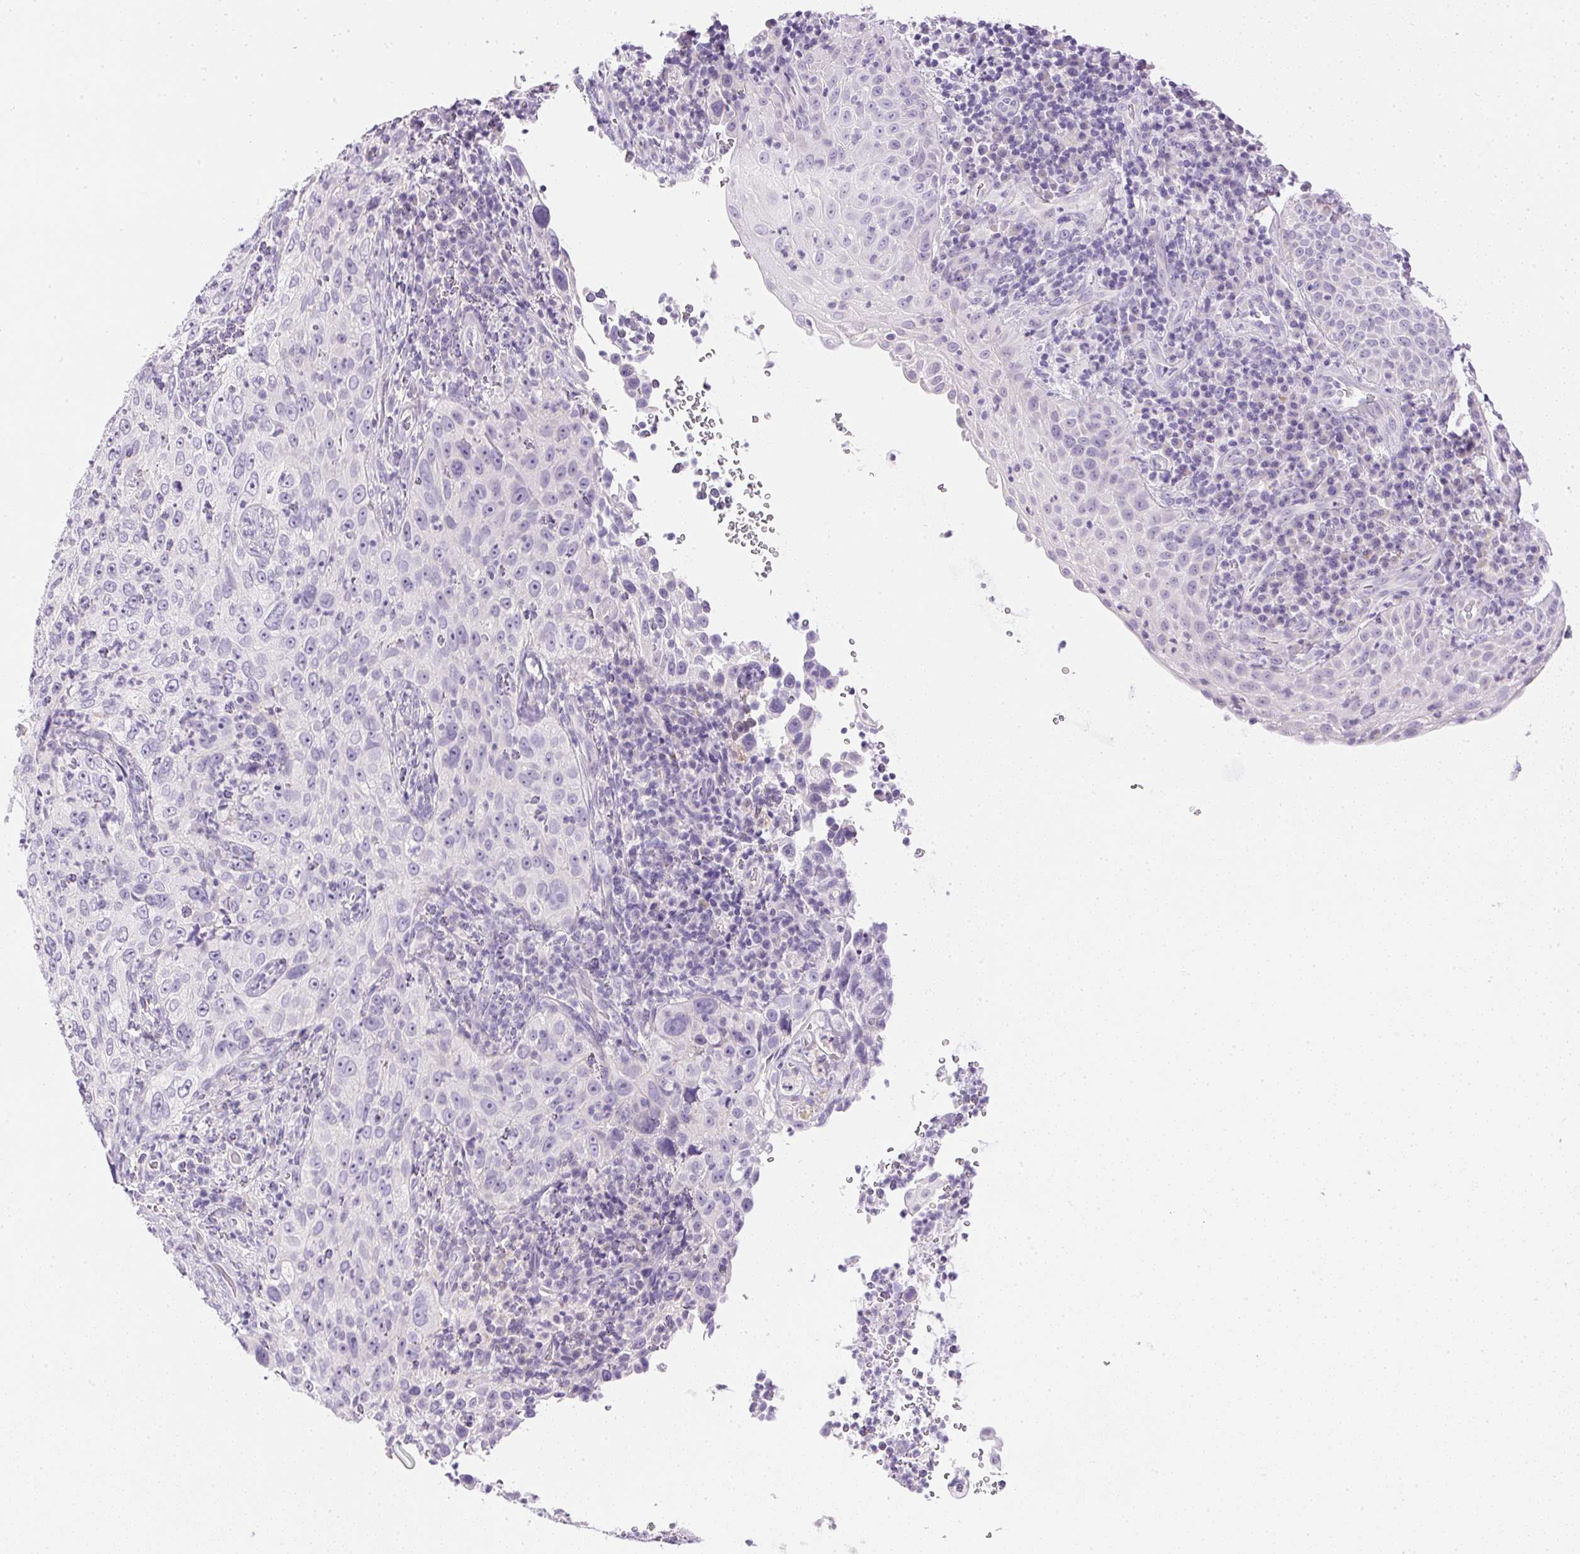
{"staining": {"intensity": "negative", "quantity": "none", "location": "none"}, "tissue": "cervical cancer", "cell_type": "Tumor cells", "image_type": "cancer", "snomed": [{"axis": "morphology", "description": "Squamous cell carcinoma, NOS"}, {"axis": "topography", "description": "Cervix"}], "caption": "DAB (3,3'-diaminobenzidine) immunohistochemical staining of human cervical cancer (squamous cell carcinoma) demonstrates no significant positivity in tumor cells.", "gene": "CTRL", "patient": {"sex": "female", "age": 30}}